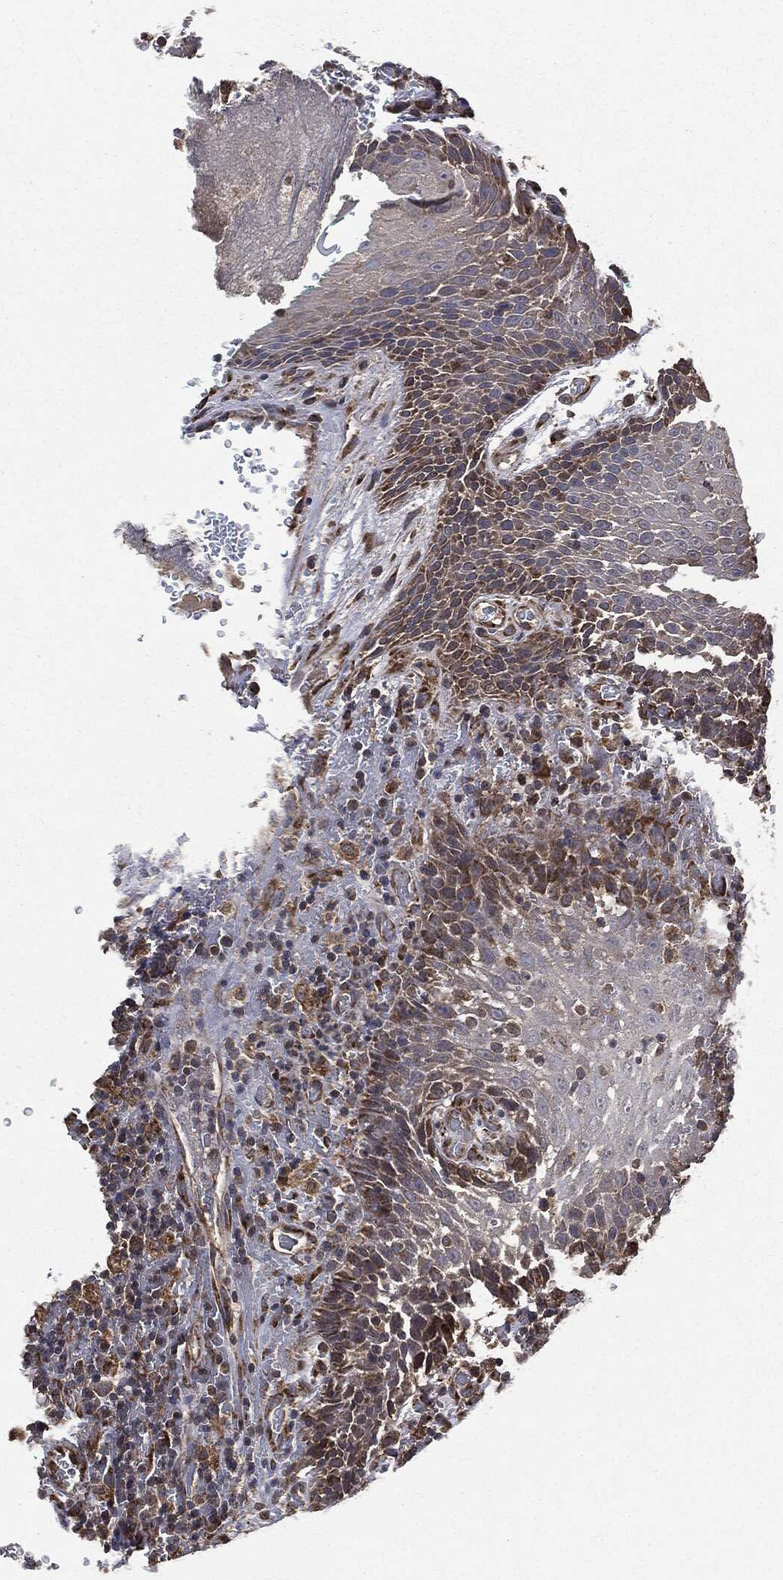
{"staining": {"intensity": "weak", "quantity": "25%-75%", "location": "cytoplasmic/membranous"}, "tissue": "head and neck cancer", "cell_type": "Tumor cells", "image_type": "cancer", "snomed": [{"axis": "morphology", "description": "Squamous cell carcinoma, NOS"}, {"axis": "topography", "description": "Head-Neck"}], "caption": "Head and neck cancer (squamous cell carcinoma) stained for a protein (brown) demonstrates weak cytoplasmic/membranous positive staining in about 25%-75% of tumor cells.", "gene": "PLOD3", "patient": {"sex": "male", "age": 69}}